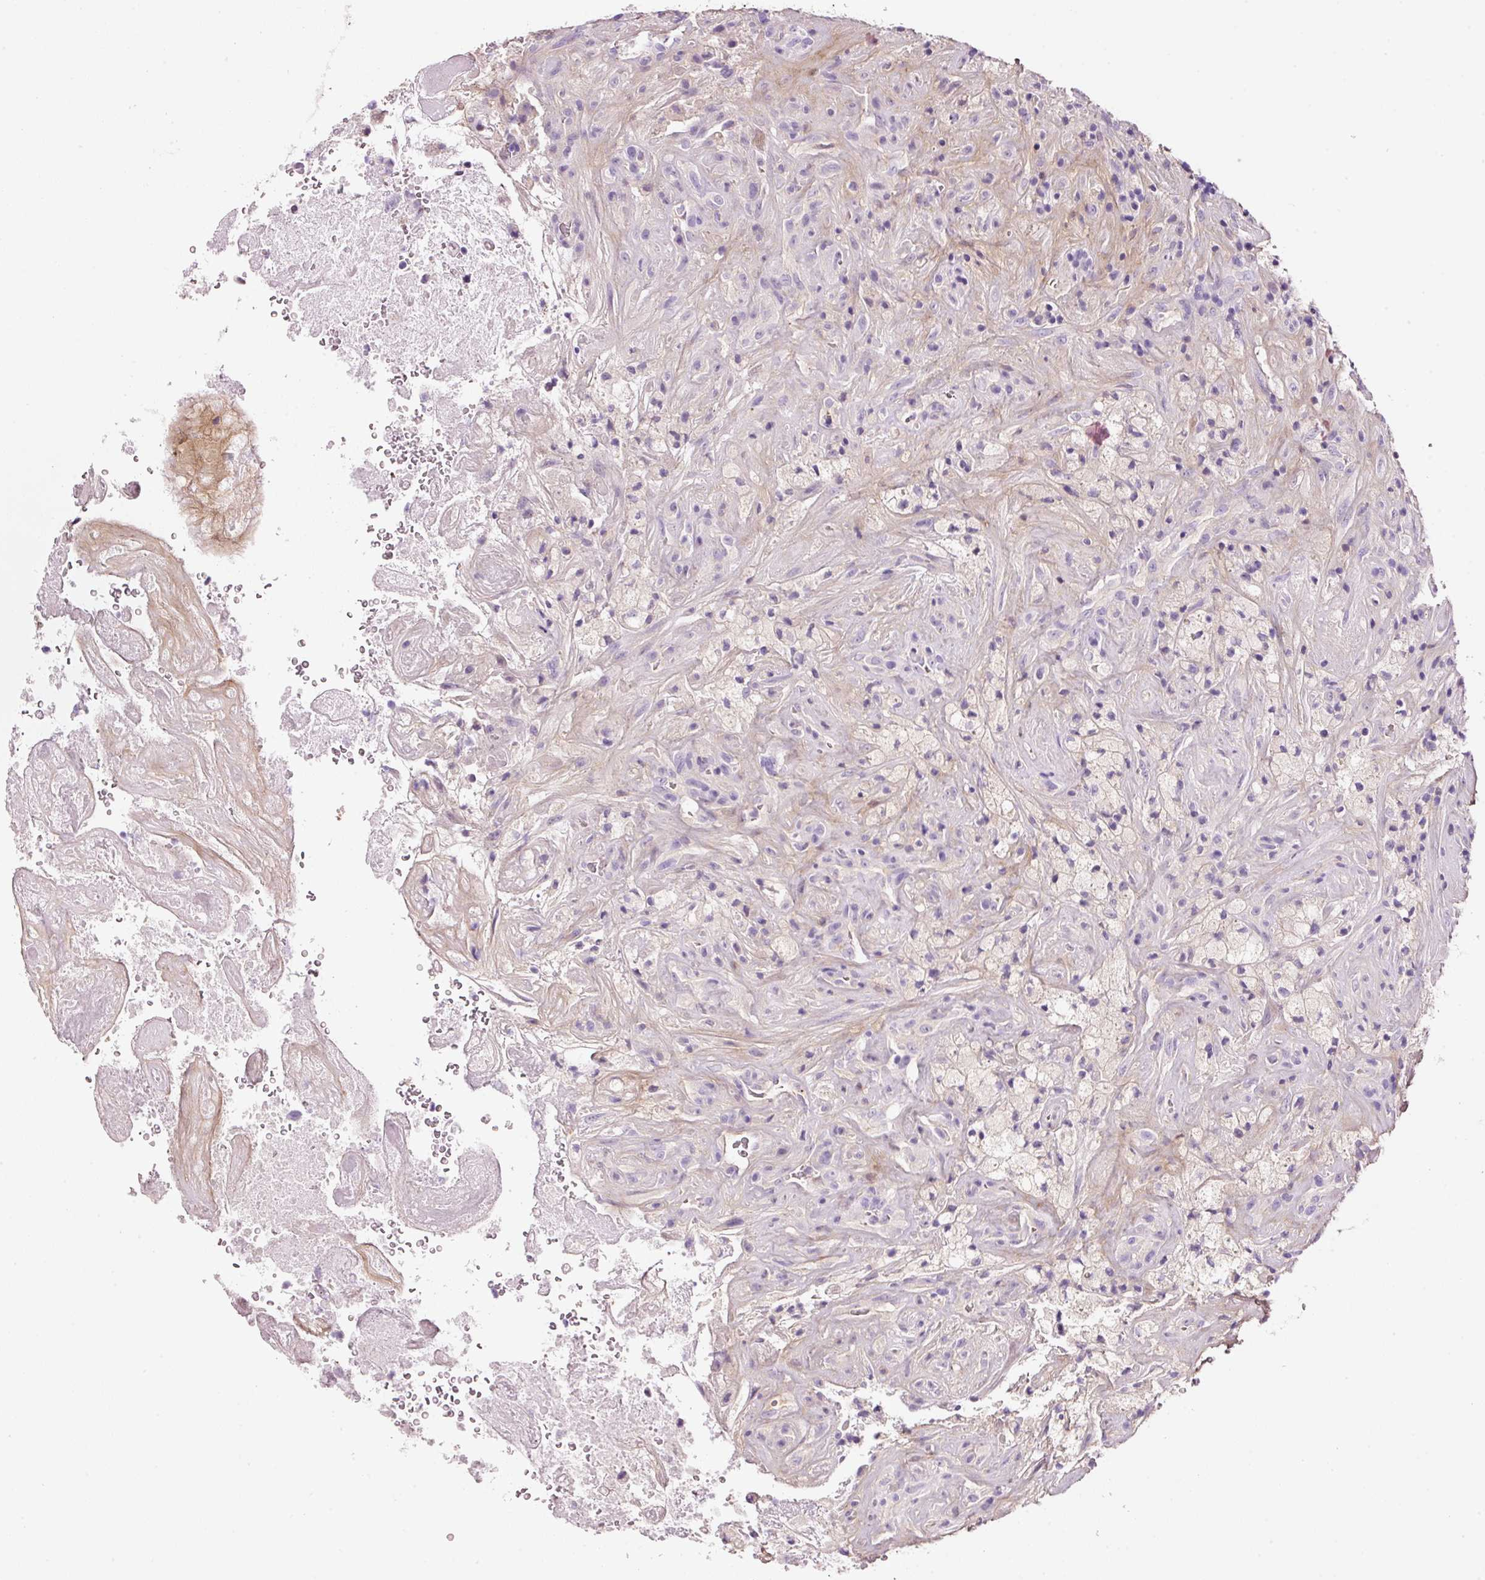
{"staining": {"intensity": "negative", "quantity": "none", "location": "none"}, "tissue": "glioma", "cell_type": "Tumor cells", "image_type": "cancer", "snomed": [{"axis": "morphology", "description": "Glioma, malignant, High grade"}, {"axis": "topography", "description": "Brain"}], "caption": "This is an immunohistochemistry photomicrograph of malignant high-grade glioma. There is no staining in tumor cells.", "gene": "SOS2", "patient": {"sex": "male", "age": 69}}